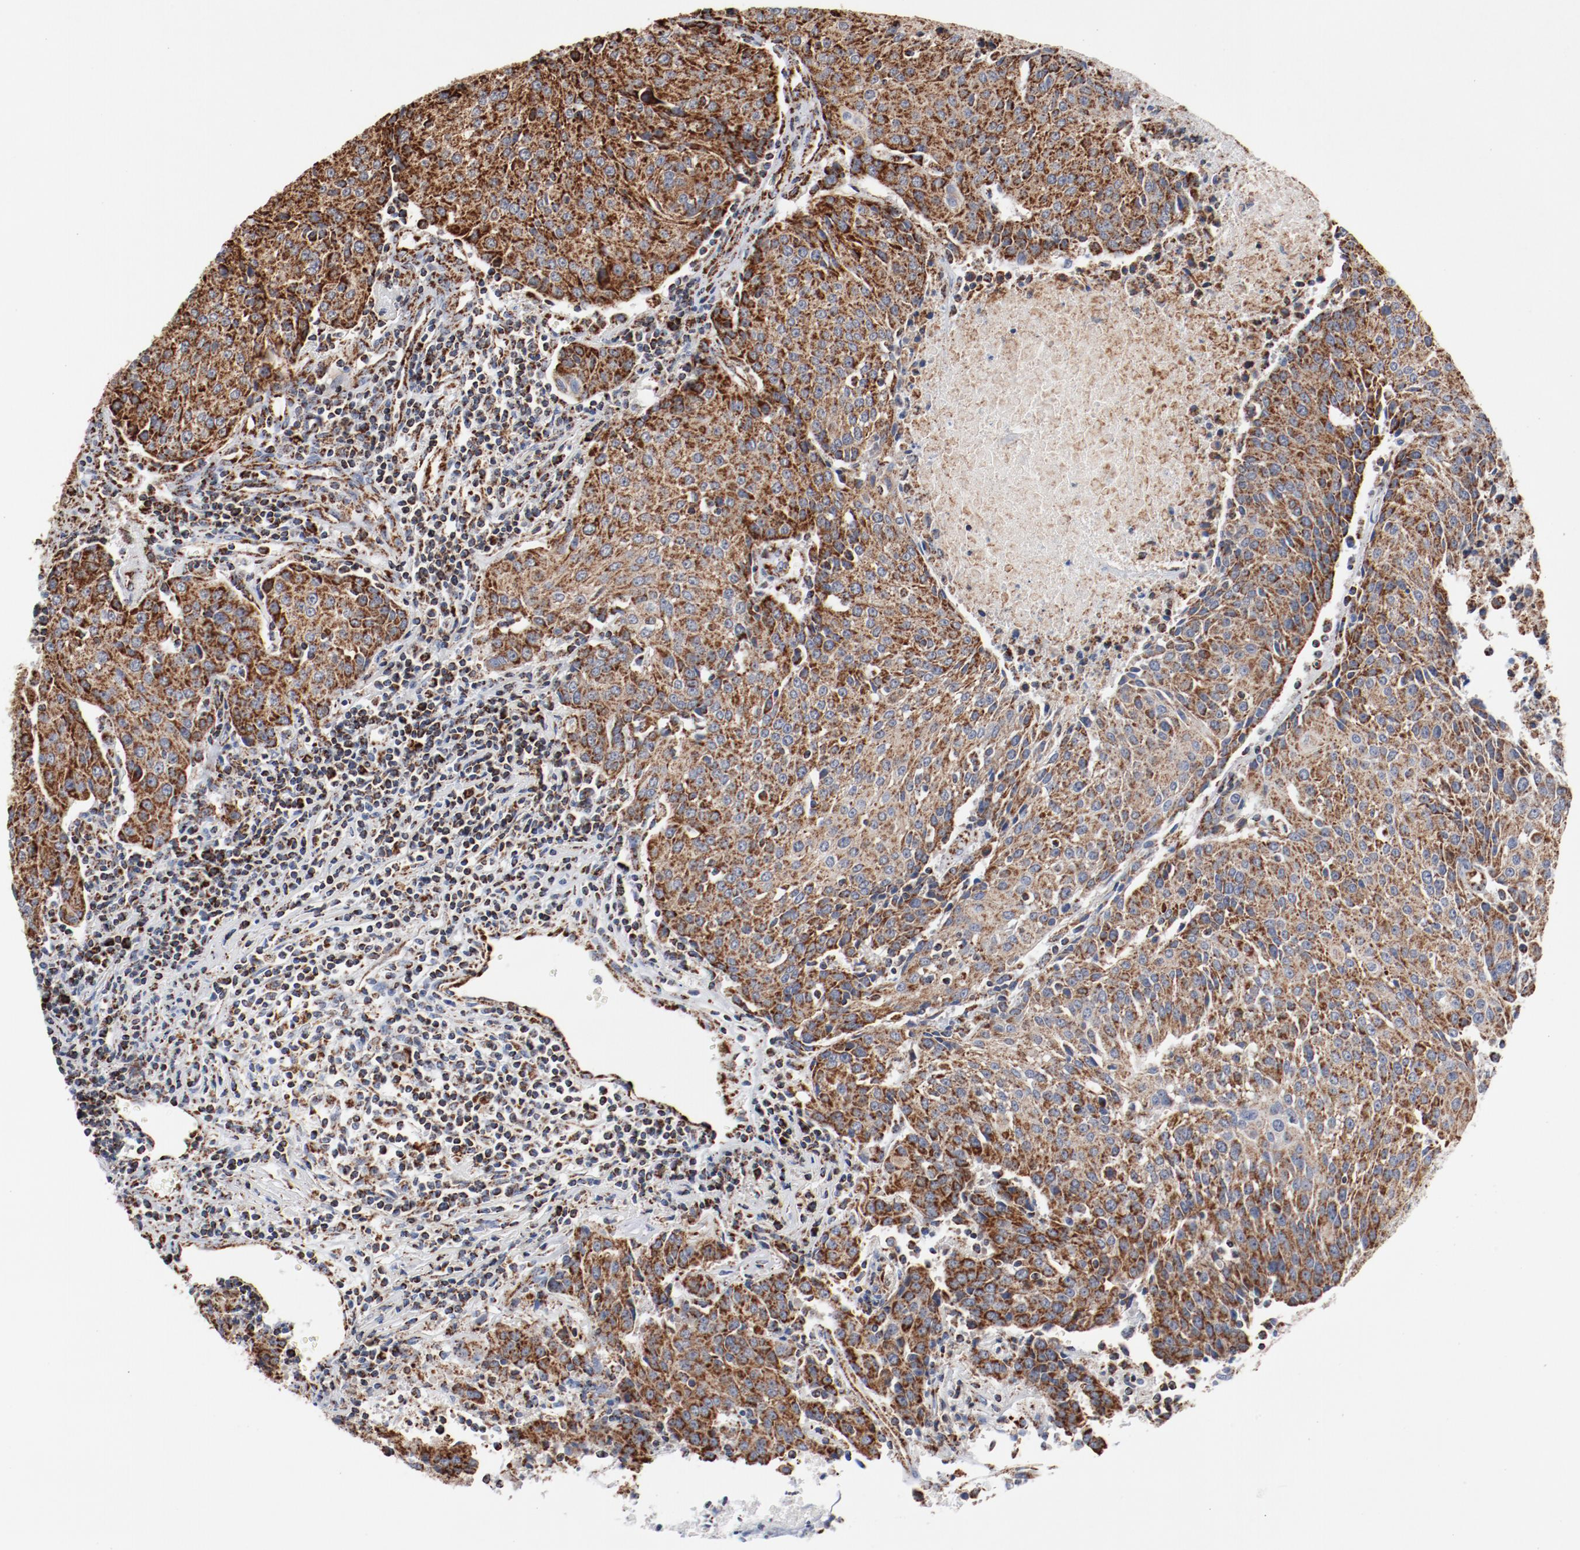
{"staining": {"intensity": "strong", "quantity": ">75%", "location": "cytoplasmic/membranous"}, "tissue": "urothelial cancer", "cell_type": "Tumor cells", "image_type": "cancer", "snomed": [{"axis": "morphology", "description": "Urothelial carcinoma, High grade"}, {"axis": "topography", "description": "Urinary bladder"}], "caption": "Tumor cells exhibit high levels of strong cytoplasmic/membranous positivity in approximately >75% of cells in human urothelial cancer.", "gene": "NDUFS4", "patient": {"sex": "female", "age": 85}}